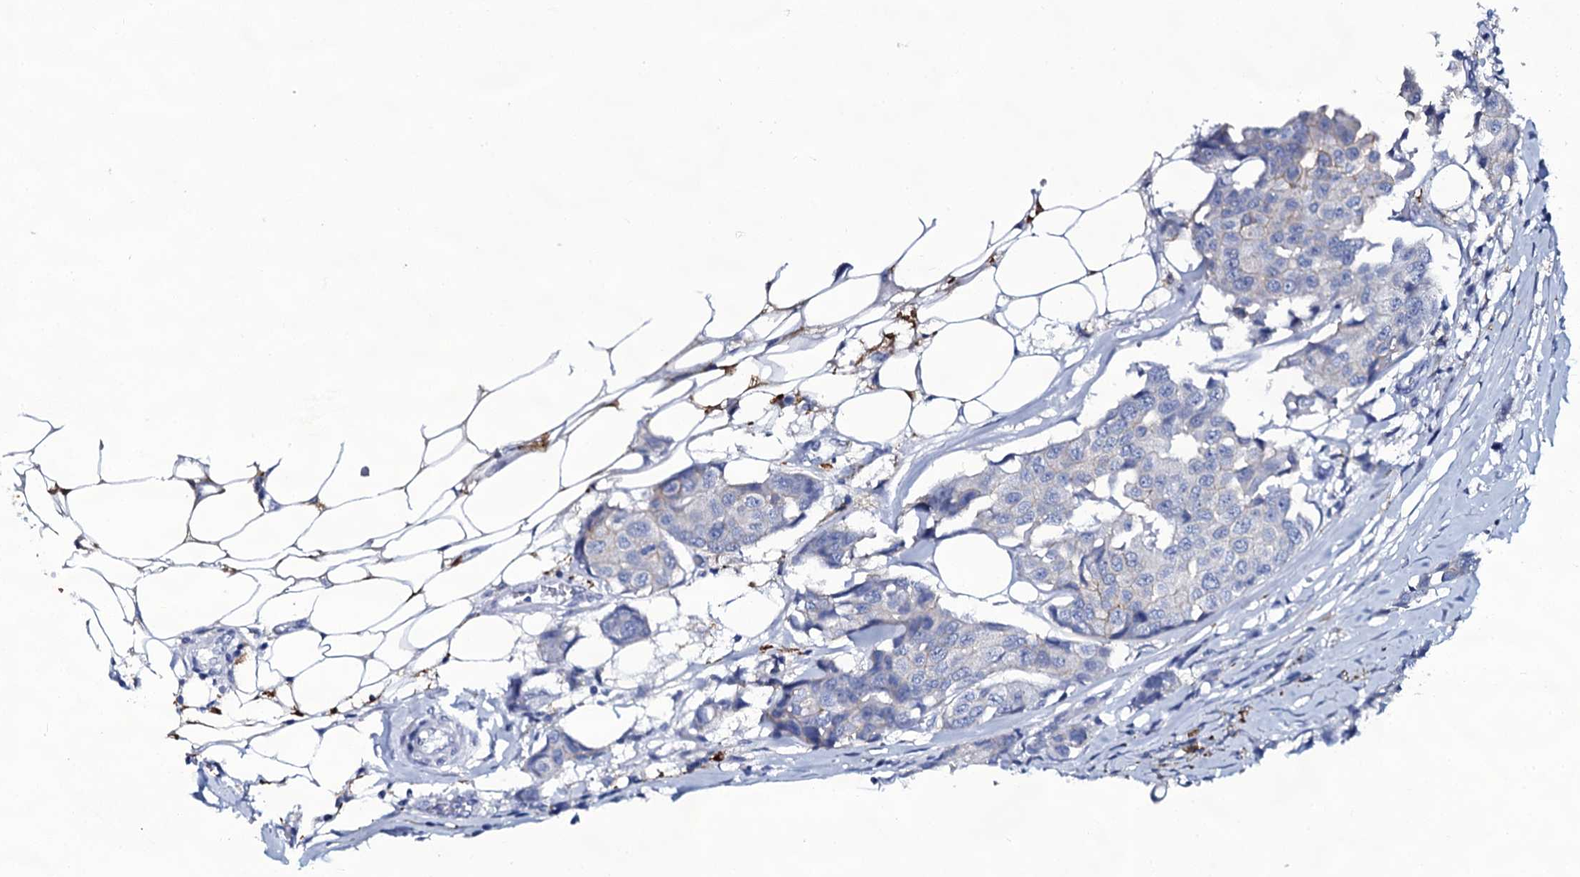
{"staining": {"intensity": "negative", "quantity": "none", "location": "none"}, "tissue": "breast cancer", "cell_type": "Tumor cells", "image_type": "cancer", "snomed": [{"axis": "morphology", "description": "Duct carcinoma"}, {"axis": "topography", "description": "Breast"}], "caption": "IHC of breast cancer (intraductal carcinoma) shows no staining in tumor cells.", "gene": "SLC4A7", "patient": {"sex": "female", "age": 80}}